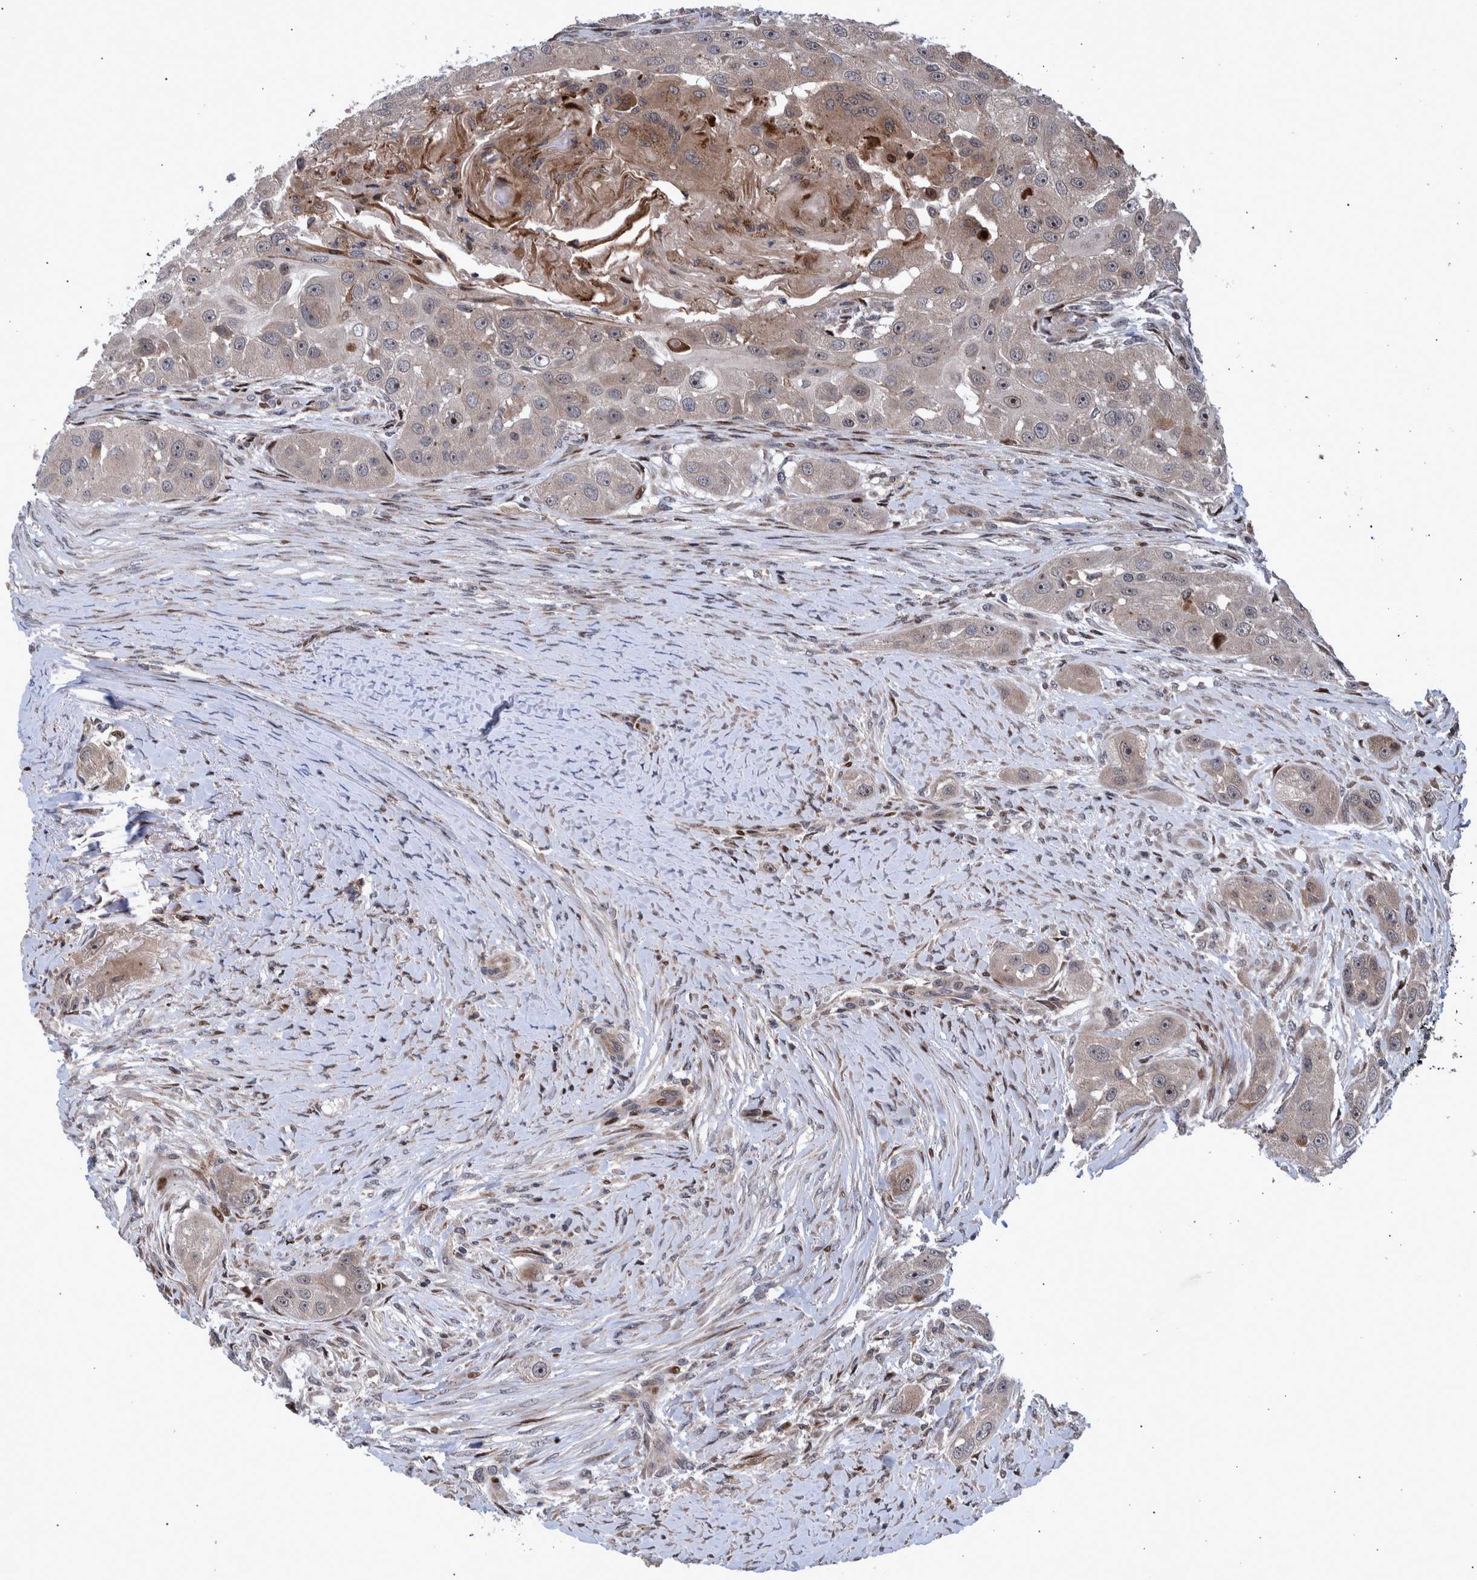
{"staining": {"intensity": "weak", "quantity": "<25%", "location": "cytoplasmic/membranous"}, "tissue": "head and neck cancer", "cell_type": "Tumor cells", "image_type": "cancer", "snomed": [{"axis": "morphology", "description": "Normal tissue, NOS"}, {"axis": "morphology", "description": "Squamous cell carcinoma, NOS"}, {"axis": "topography", "description": "Skeletal muscle"}, {"axis": "topography", "description": "Head-Neck"}], "caption": "Tumor cells show no significant protein positivity in head and neck squamous cell carcinoma.", "gene": "SHISA6", "patient": {"sex": "male", "age": 51}}